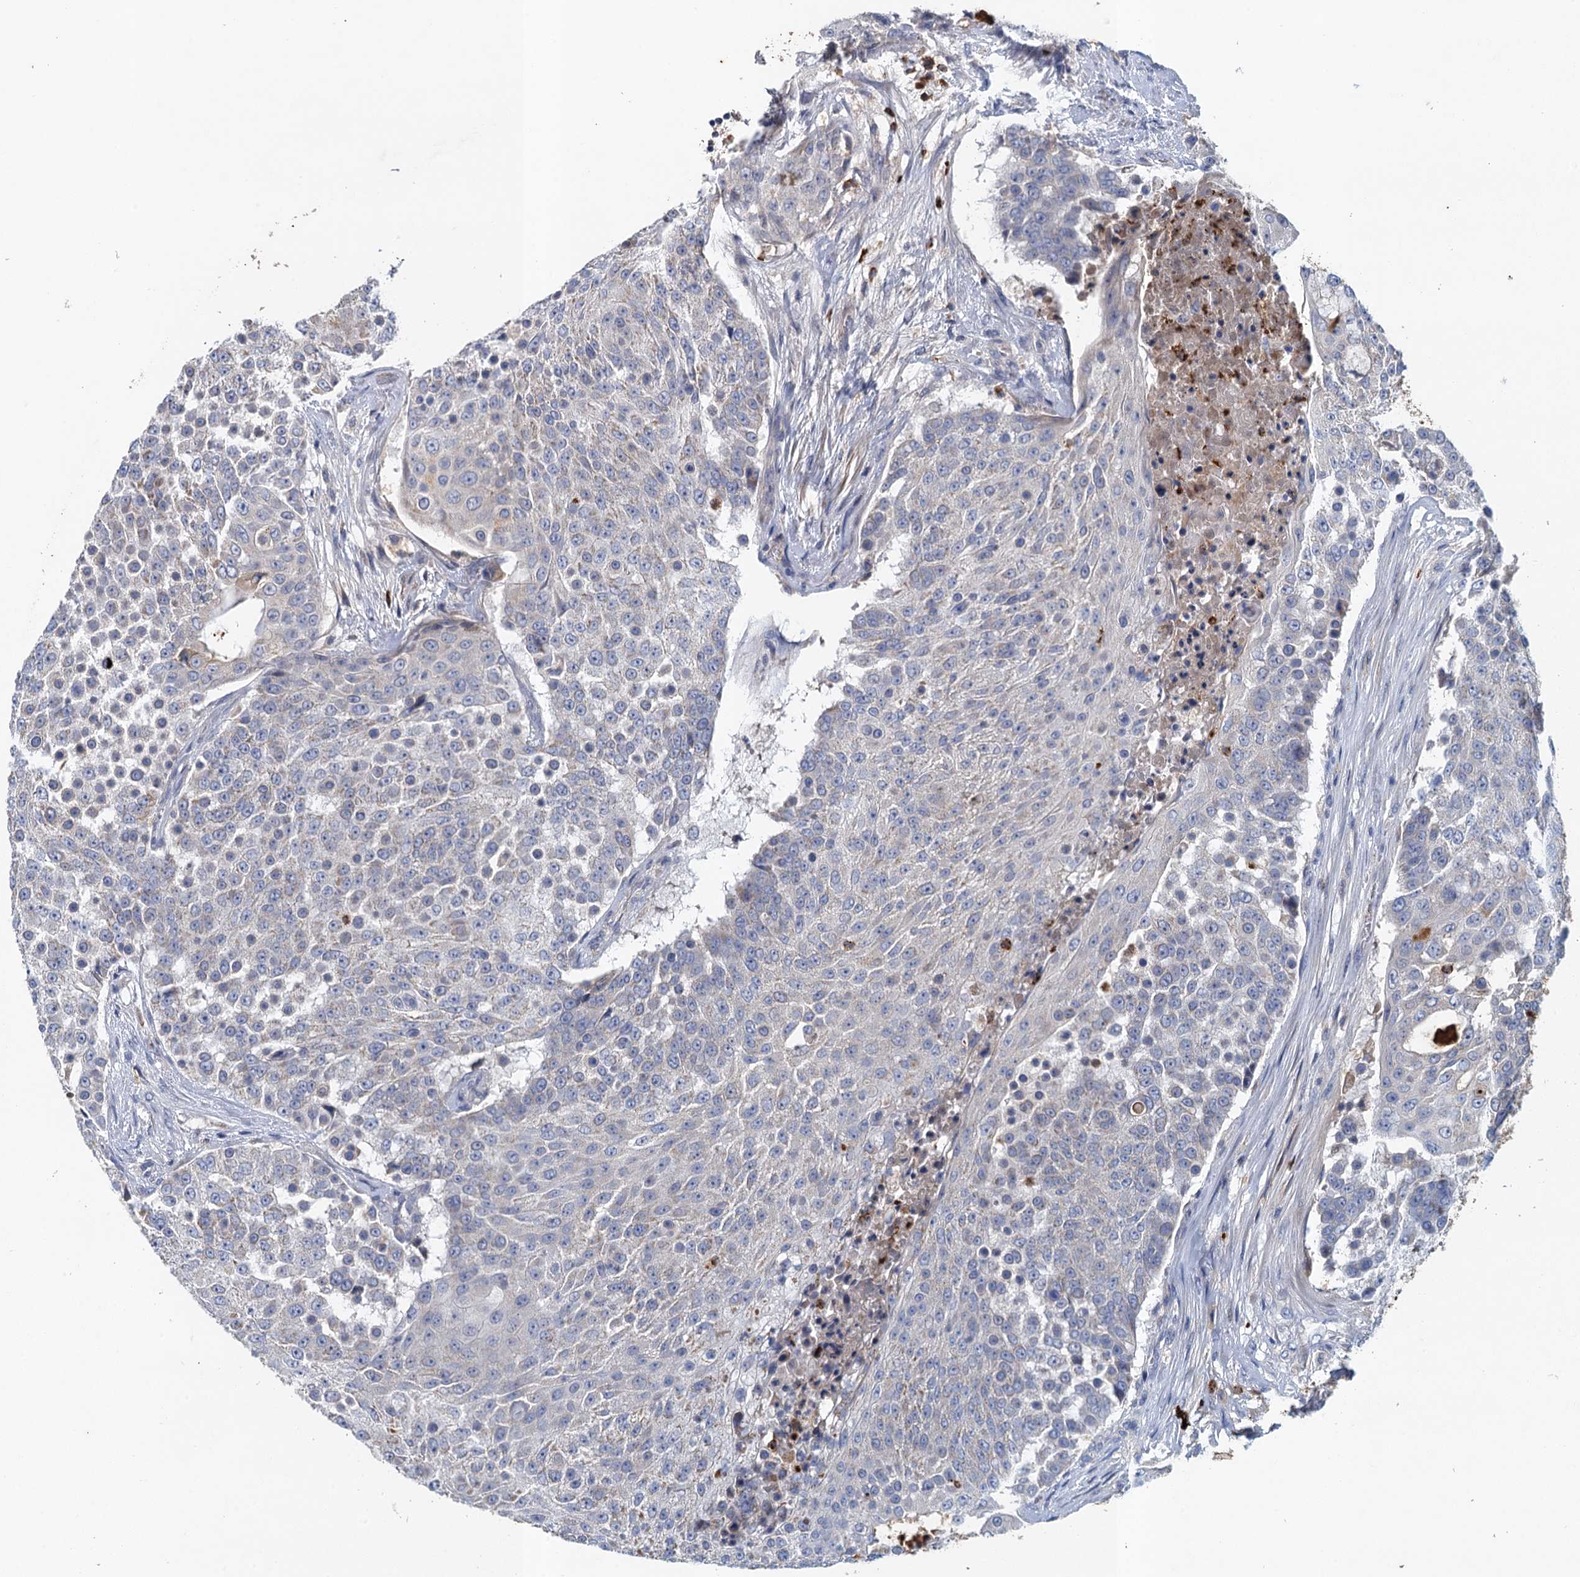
{"staining": {"intensity": "negative", "quantity": "none", "location": "none"}, "tissue": "urothelial cancer", "cell_type": "Tumor cells", "image_type": "cancer", "snomed": [{"axis": "morphology", "description": "Urothelial carcinoma, High grade"}, {"axis": "topography", "description": "Urinary bladder"}], "caption": "DAB (3,3'-diaminobenzidine) immunohistochemical staining of human urothelial cancer reveals no significant staining in tumor cells.", "gene": "TPCN1", "patient": {"sex": "female", "age": 63}}